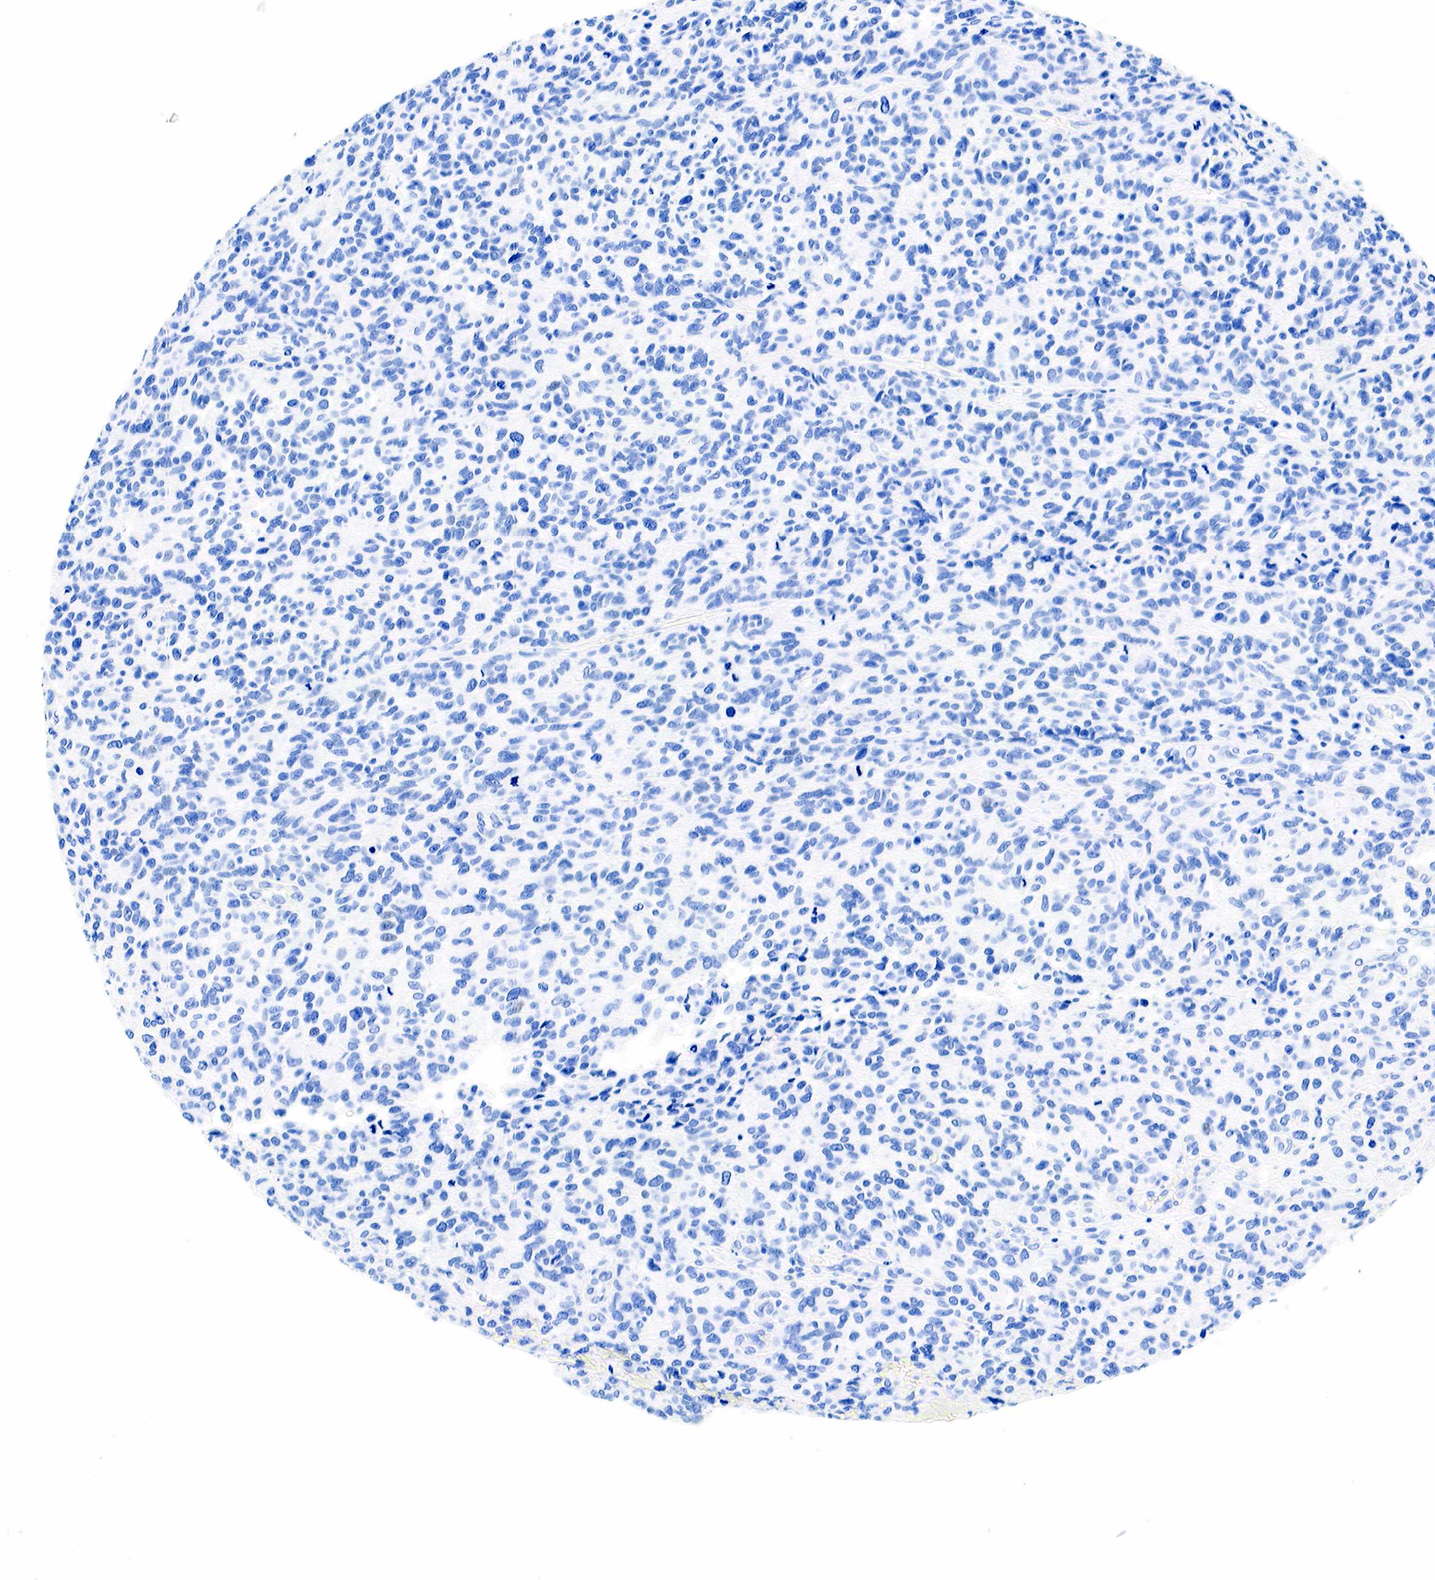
{"staining": {"intensity": "negative", "quantity": "none", "location": "none"}, "tissue": "glioma", "cell_type": "Tumor cells", "image_type": "cancer", "snomed": [{"axis": "morphology", "description": "Glioma, malignant, High grade"}, {"axis": "topography", "description": "Brain"}], "caption": "A photomicrograph of malignant glioma (high-grade) stained for a protein displays no brown staining in tumor cells.", "gene": "ESR1", "patient": {"sex": "male", "age": 77}}